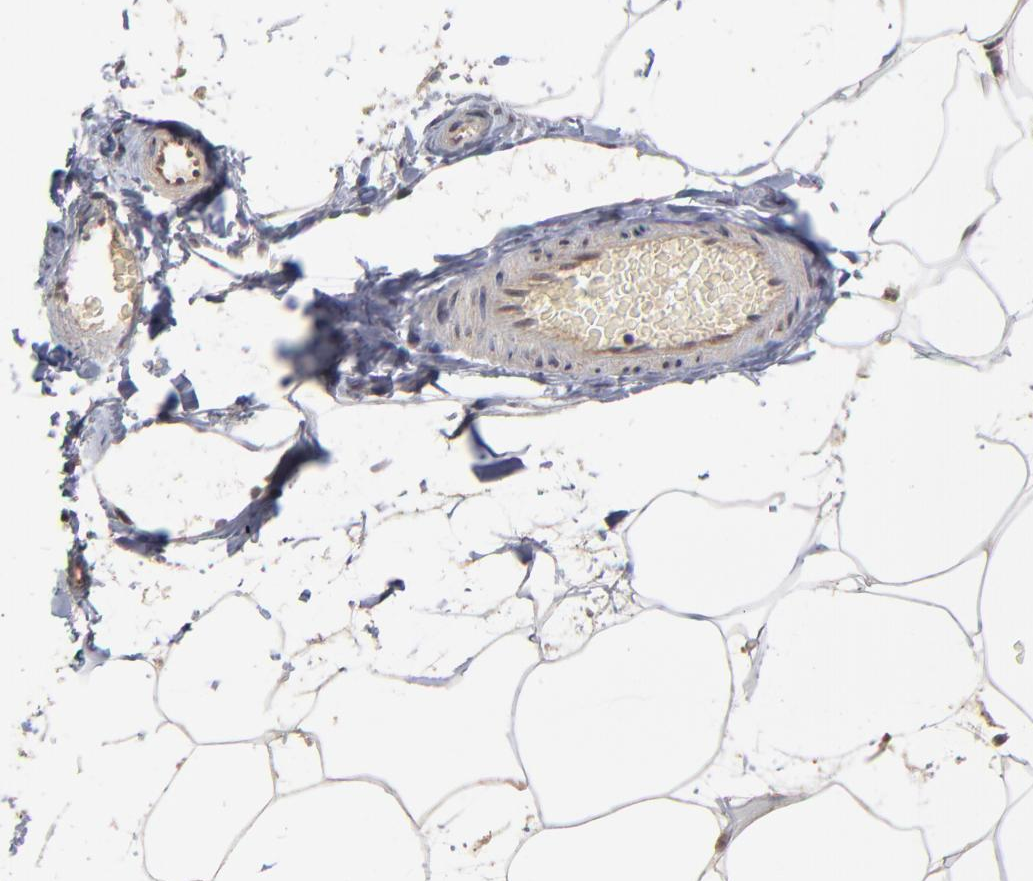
{"staining": {"intensity": "weak", "quantity": "25%-75%", "location": "cytoplasmic/membranous"}, "tissue": "adipose tissue", "cell_type": "Adipocytes", "image_type": "normal", "snomed": [{"axis": "morphology", "description": "Normal tissue, NOS"}, {"axis": "morphology", "description": "Duct carcinoma"}, {"axis": "topography", "description": "Breast"}, {"axis": "topography", "description": "Adipose tissue"}], "caption": "Adipose tissue stained with immunohistochemistry demonstrates weak cytoplasmic/membranous staining in about 25%-75% of adipocytes. (Brightfield microscopy of DAB IHC at high magnification).", "gene": "ASB8", "patient": {"sex": "female", "age": 37}}